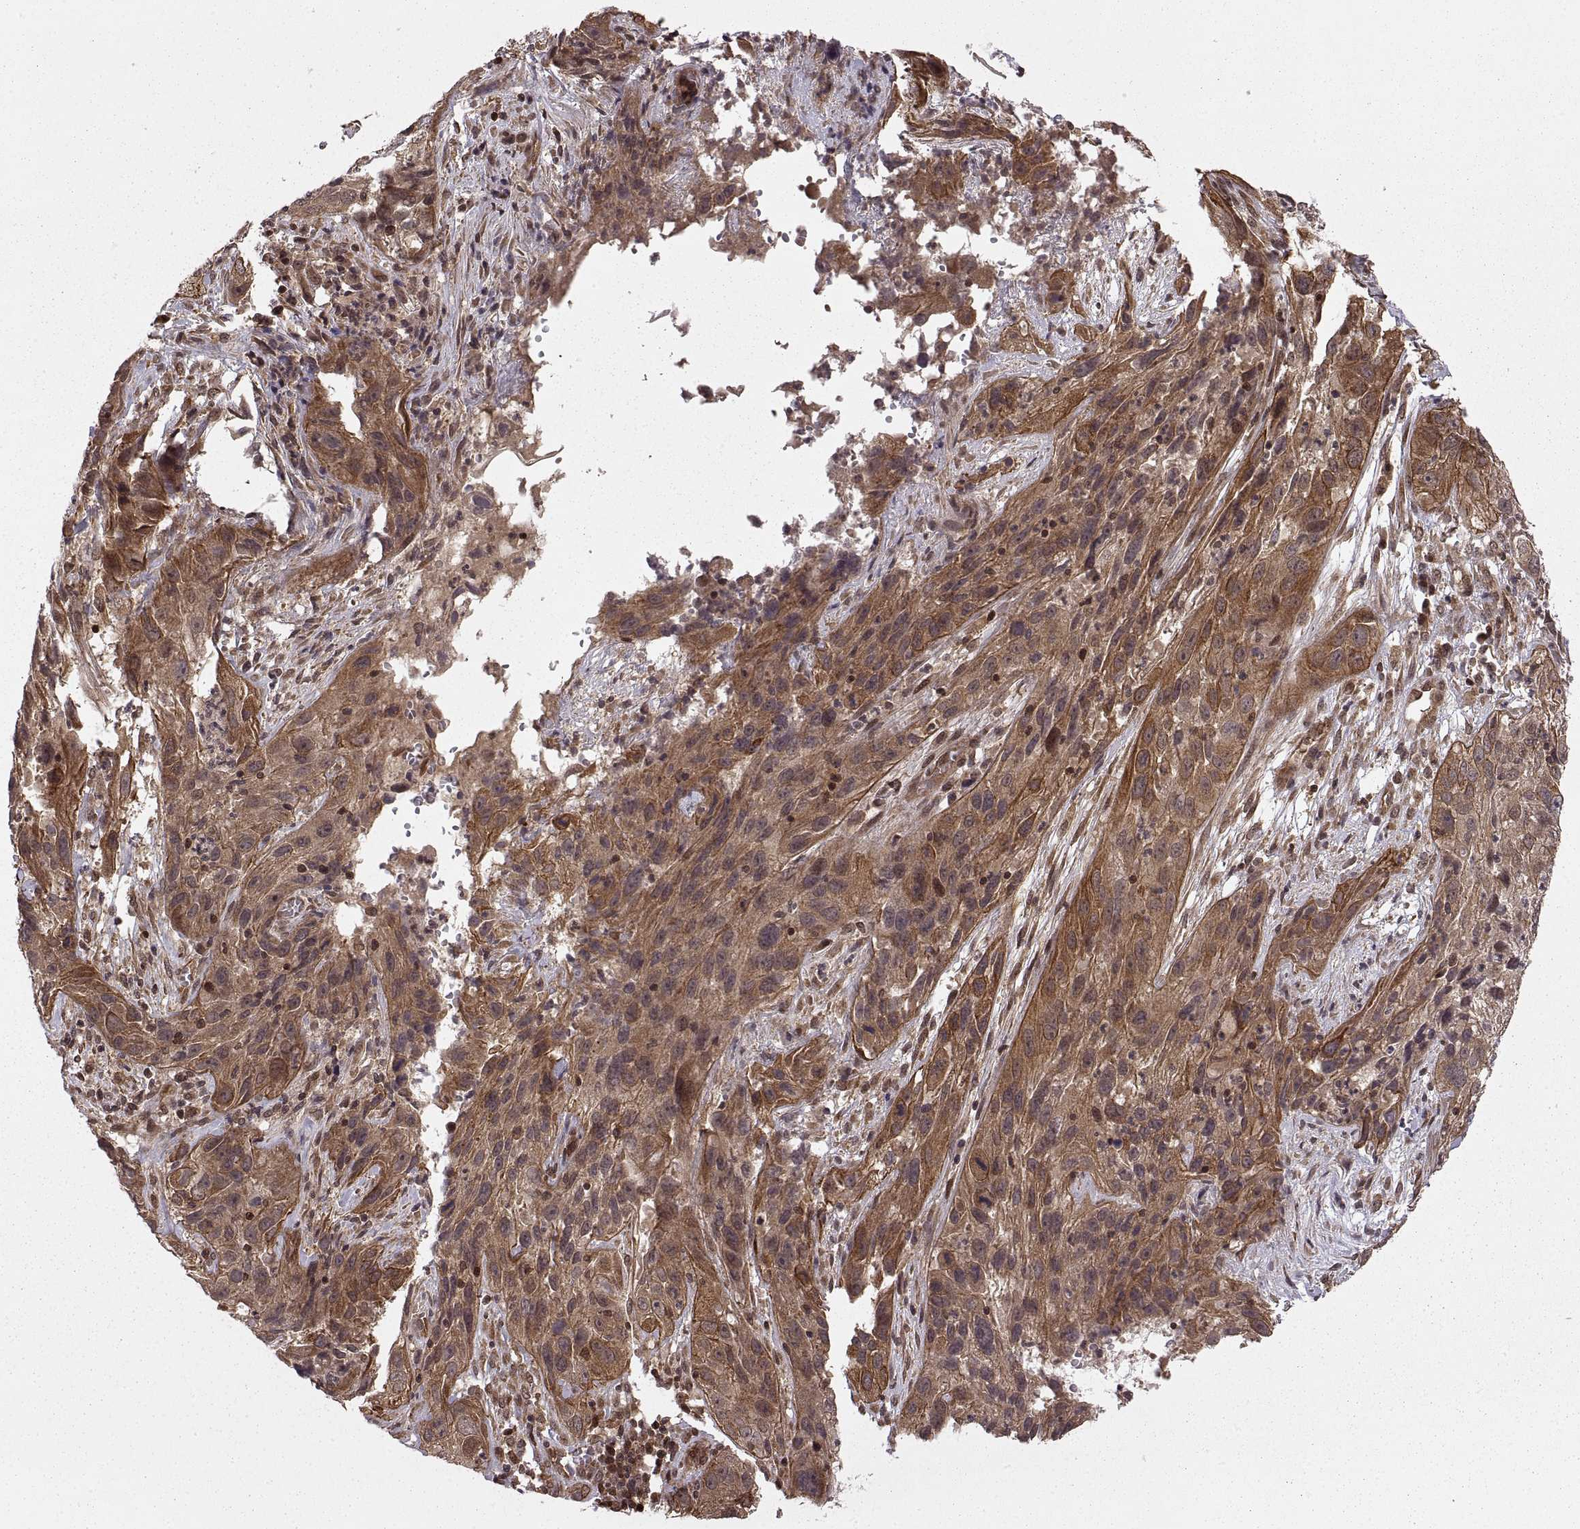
{"staining": {"intensity": "moderate", "quantity": ">75%", "location": "cytoplasmic/membranous"}, "tissue": "cervical cancer", "cell_type": "Tumor cells", "image_type": "cancer", "snomed": [{"axis": "morphology", "description": "Squamous cell carcinoma, NOS"}, {"axis": "topography", "description": "Cervix"}], "caption": "Immunohistochemical staining of human cervical cancer (squamous cell carcinoma) exhibits moderate cytoplasmic/membranous protein staining in about >75% of tumor cells. (Stains: DAB (3,3'-diaminobenzidine) in brown, nuclei in blue, Microscopy: brightfield microscopy at high magnification).", "gene": "DEDD", "patient": {"sex": "female", "age": 32}}